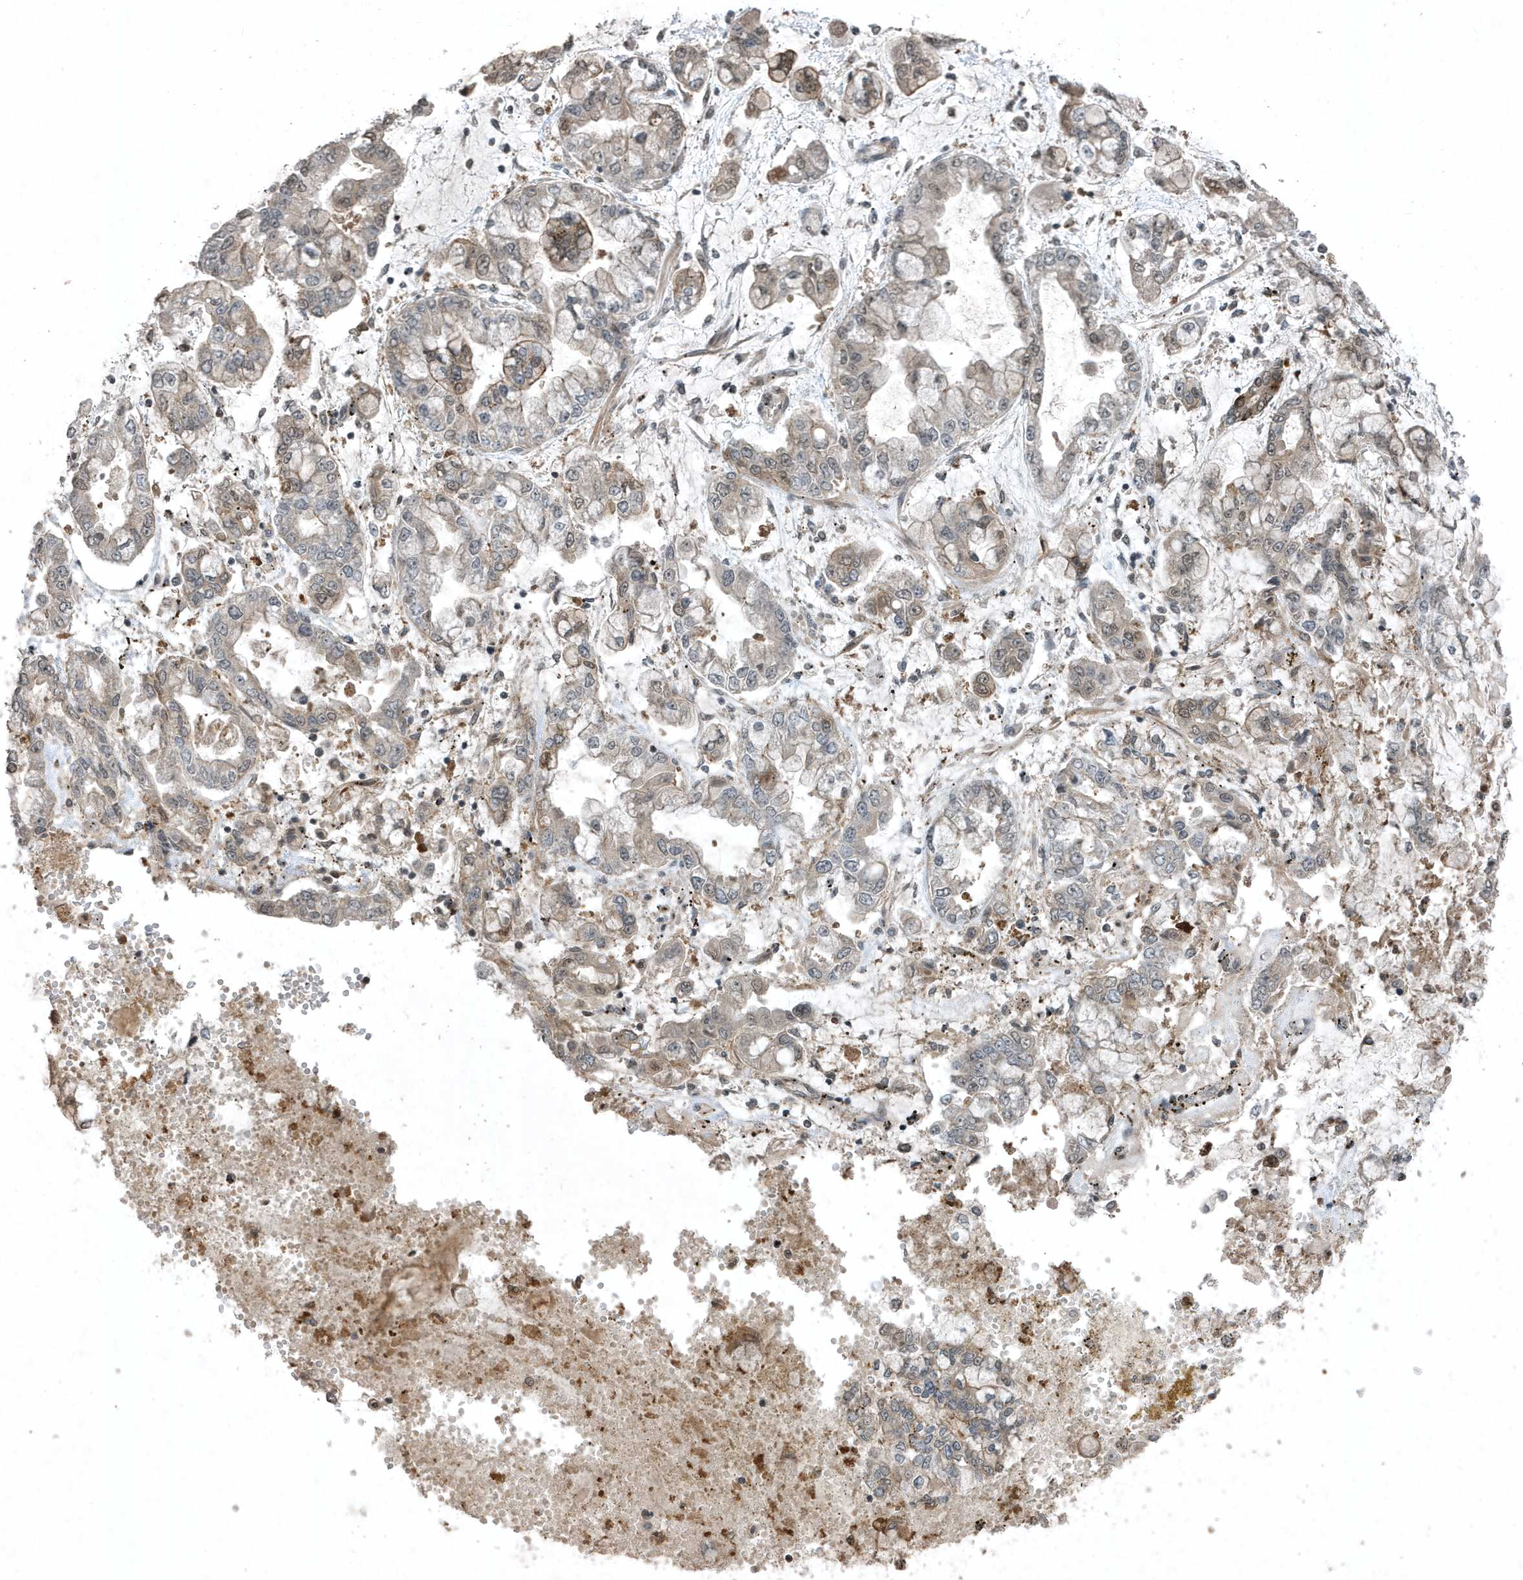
{"staining": {"intensity": "weak", "quantity": "<25%", "location": "cytoplasmic/membranous,nuclear"}, "tissue": "stomach cancer", "cell_type": "Tumor cells", "image_type": "cancer", "snomed": [{"axis": "morphology", "description": "Normal tissue, NOS"}, {"axis": "morphology", "description": "Adenocarcinoma, NOS"}, {"axis": "topography", "description": "Stomach, upper"}, {"axis": "topography", "description": "Stomach"}], "caption": "Tumor cells are negative for protein expression in human stomach cancer (adenocarcinoma).", "gene": "HSPA1A", "patient": {"sex": "male", "age": 76}}